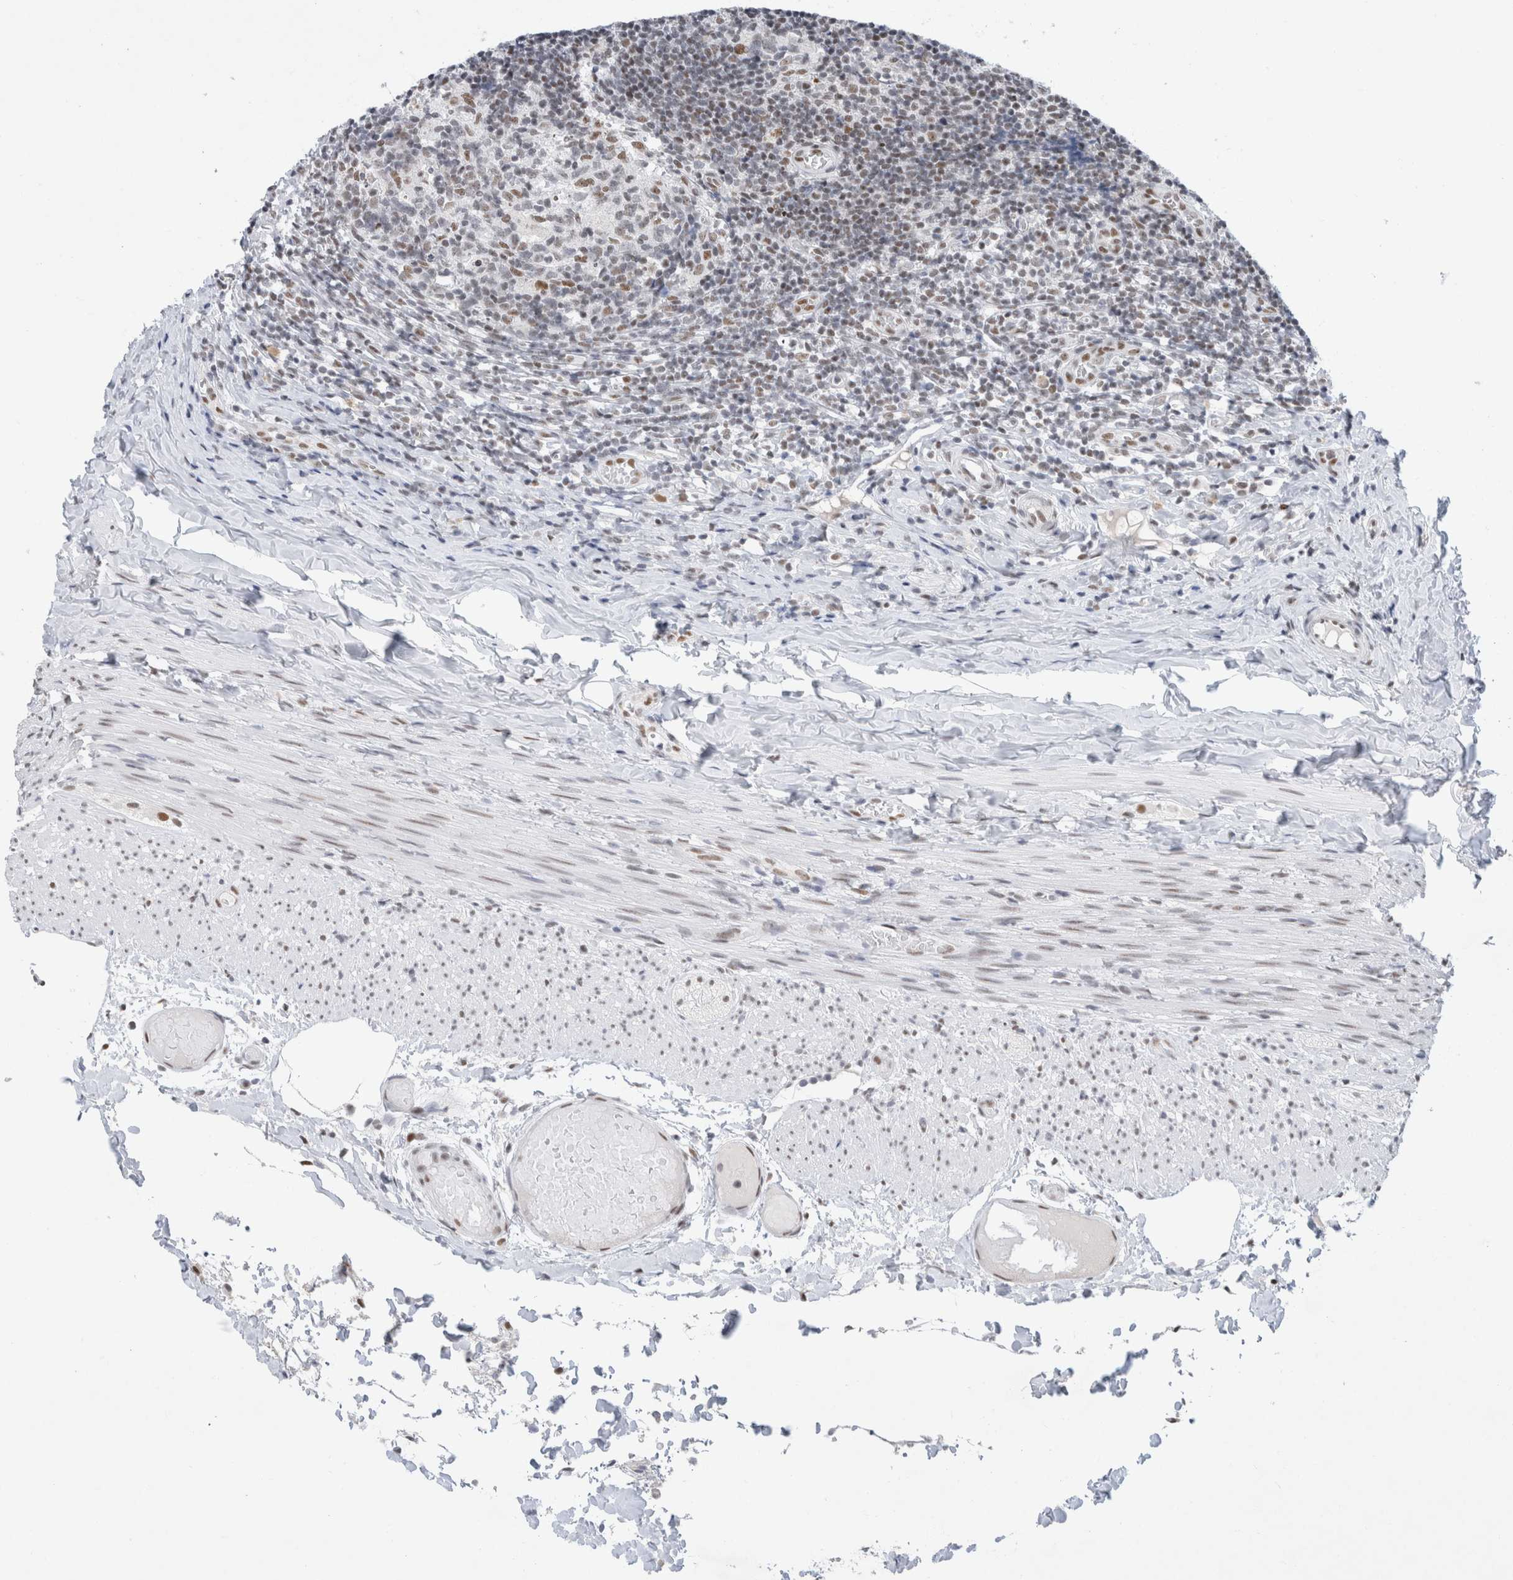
{"staining": {"intensity": "moderate", "quantity": ">75%", "location": "nuclear"}, "tissue": "appendix", "cell_type": "Glandular cells", "image_type": "normal", "snomed": [{"axis": "morphology", "description": "Normal tissue, NOS"}, {"axis": "topography", "description": "Appendix"}], "caption": "The image demonstrates immunohistochemical staining of normal appendix. There is moderate nuclear staining is identified in approximately >75% of glandular cells.", "gene": "COPS7A", "patient": {"sex": "male", "age": 8}}